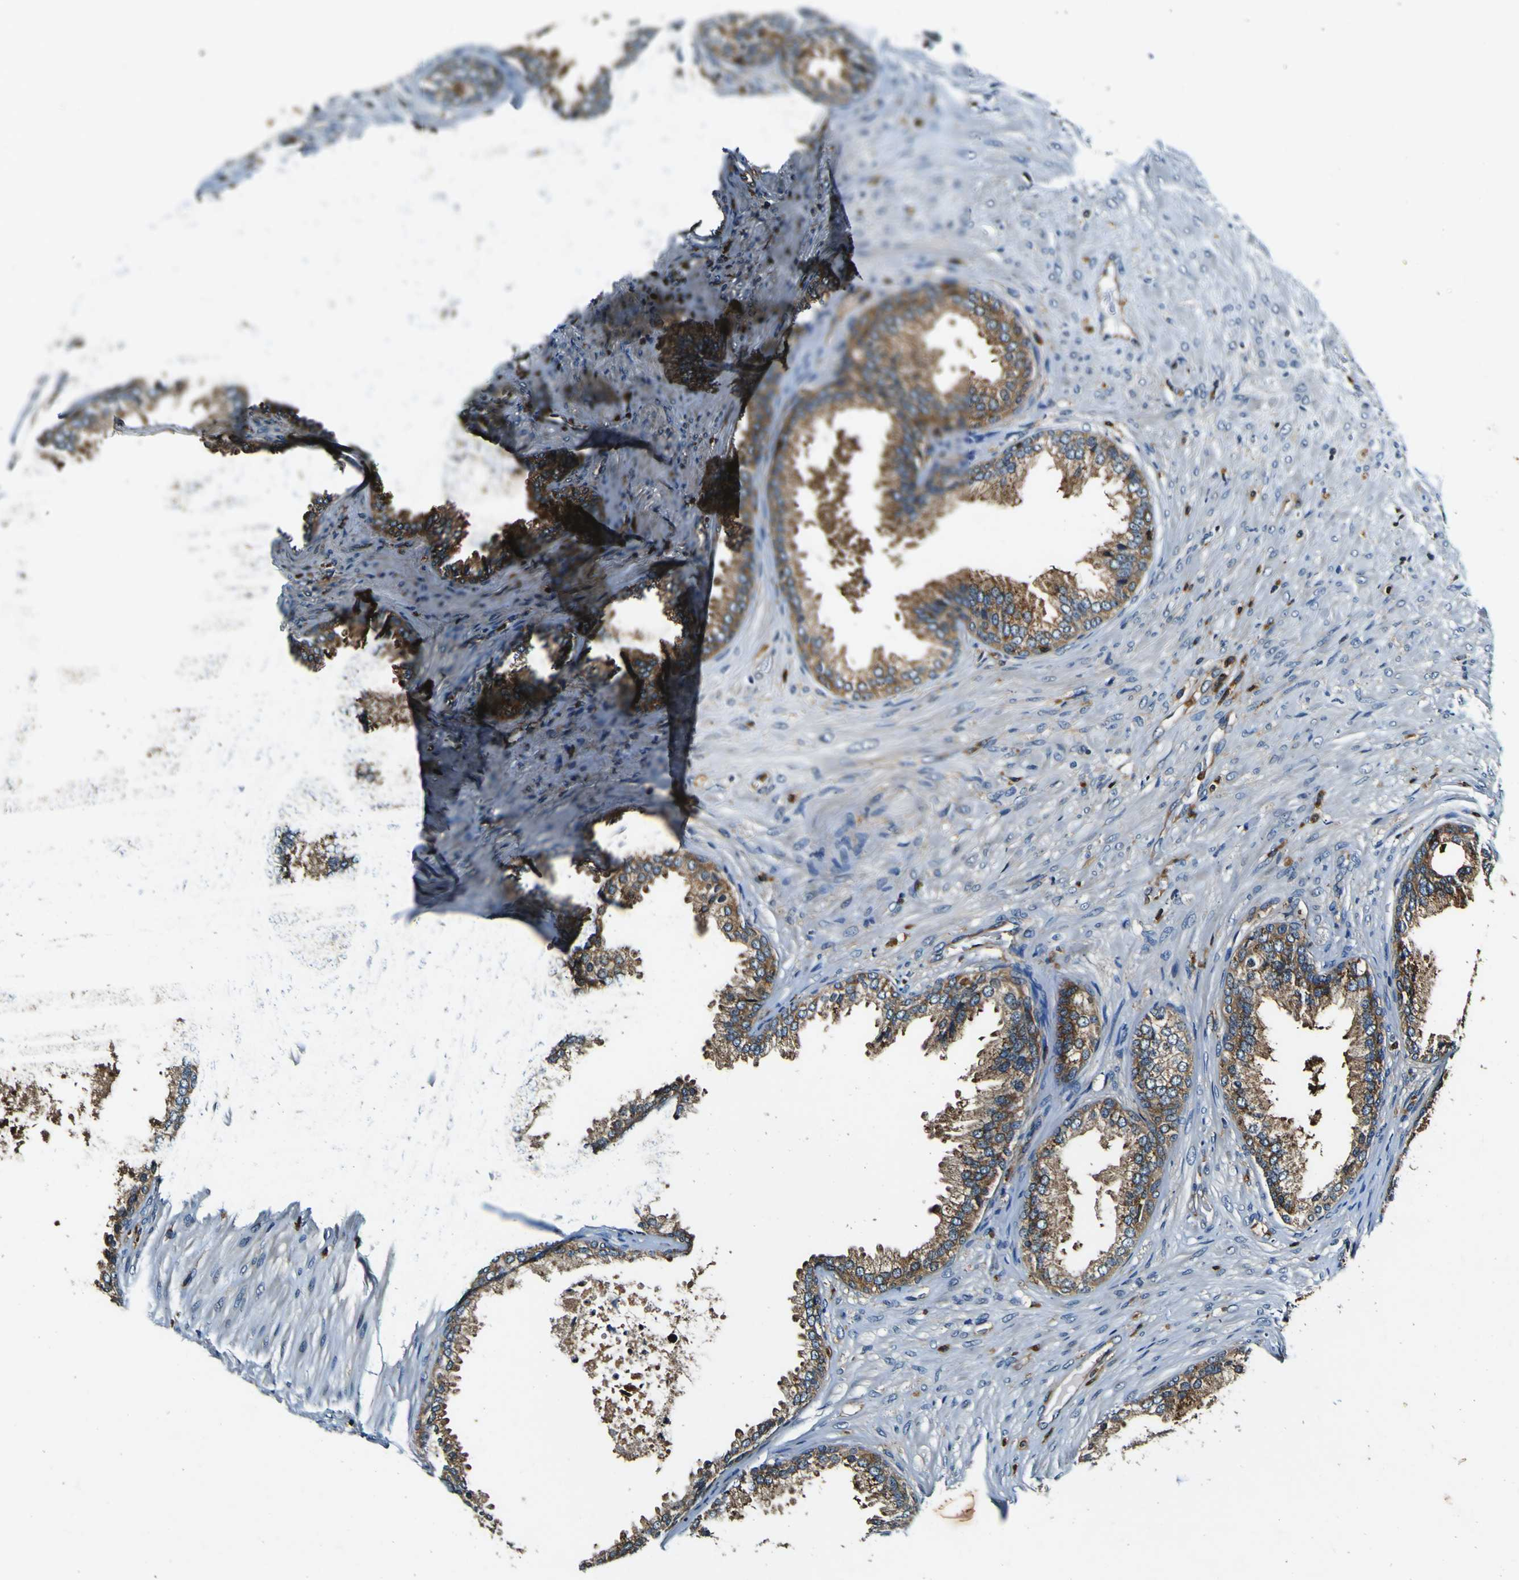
{"staining": {"intensity": "moderate", "quantity": ">75%", "location": "cytoplasmic/membranous"}, "tissue": "prostate", "cell_type": "Glandular cells", "image_type": "normal", "snomed": [{"axis": "morphology", "description": "Normal tissue, NOS"}, {"axis": "topography", "description": "Prostate"}], "caption": "Immunohistochemistry (IHC) photomicrograph of normal prostate: human prostate stained using immunohistochemistry (IHC) reveals medium levels of moderate protein expression localized specifically in the cytoplasmic/membranous of glandular cells, appearing as a cytoplasmic/membranous brown color.", "gene": "RHOT2", "patient": {"sex": "male", "age": 76}}